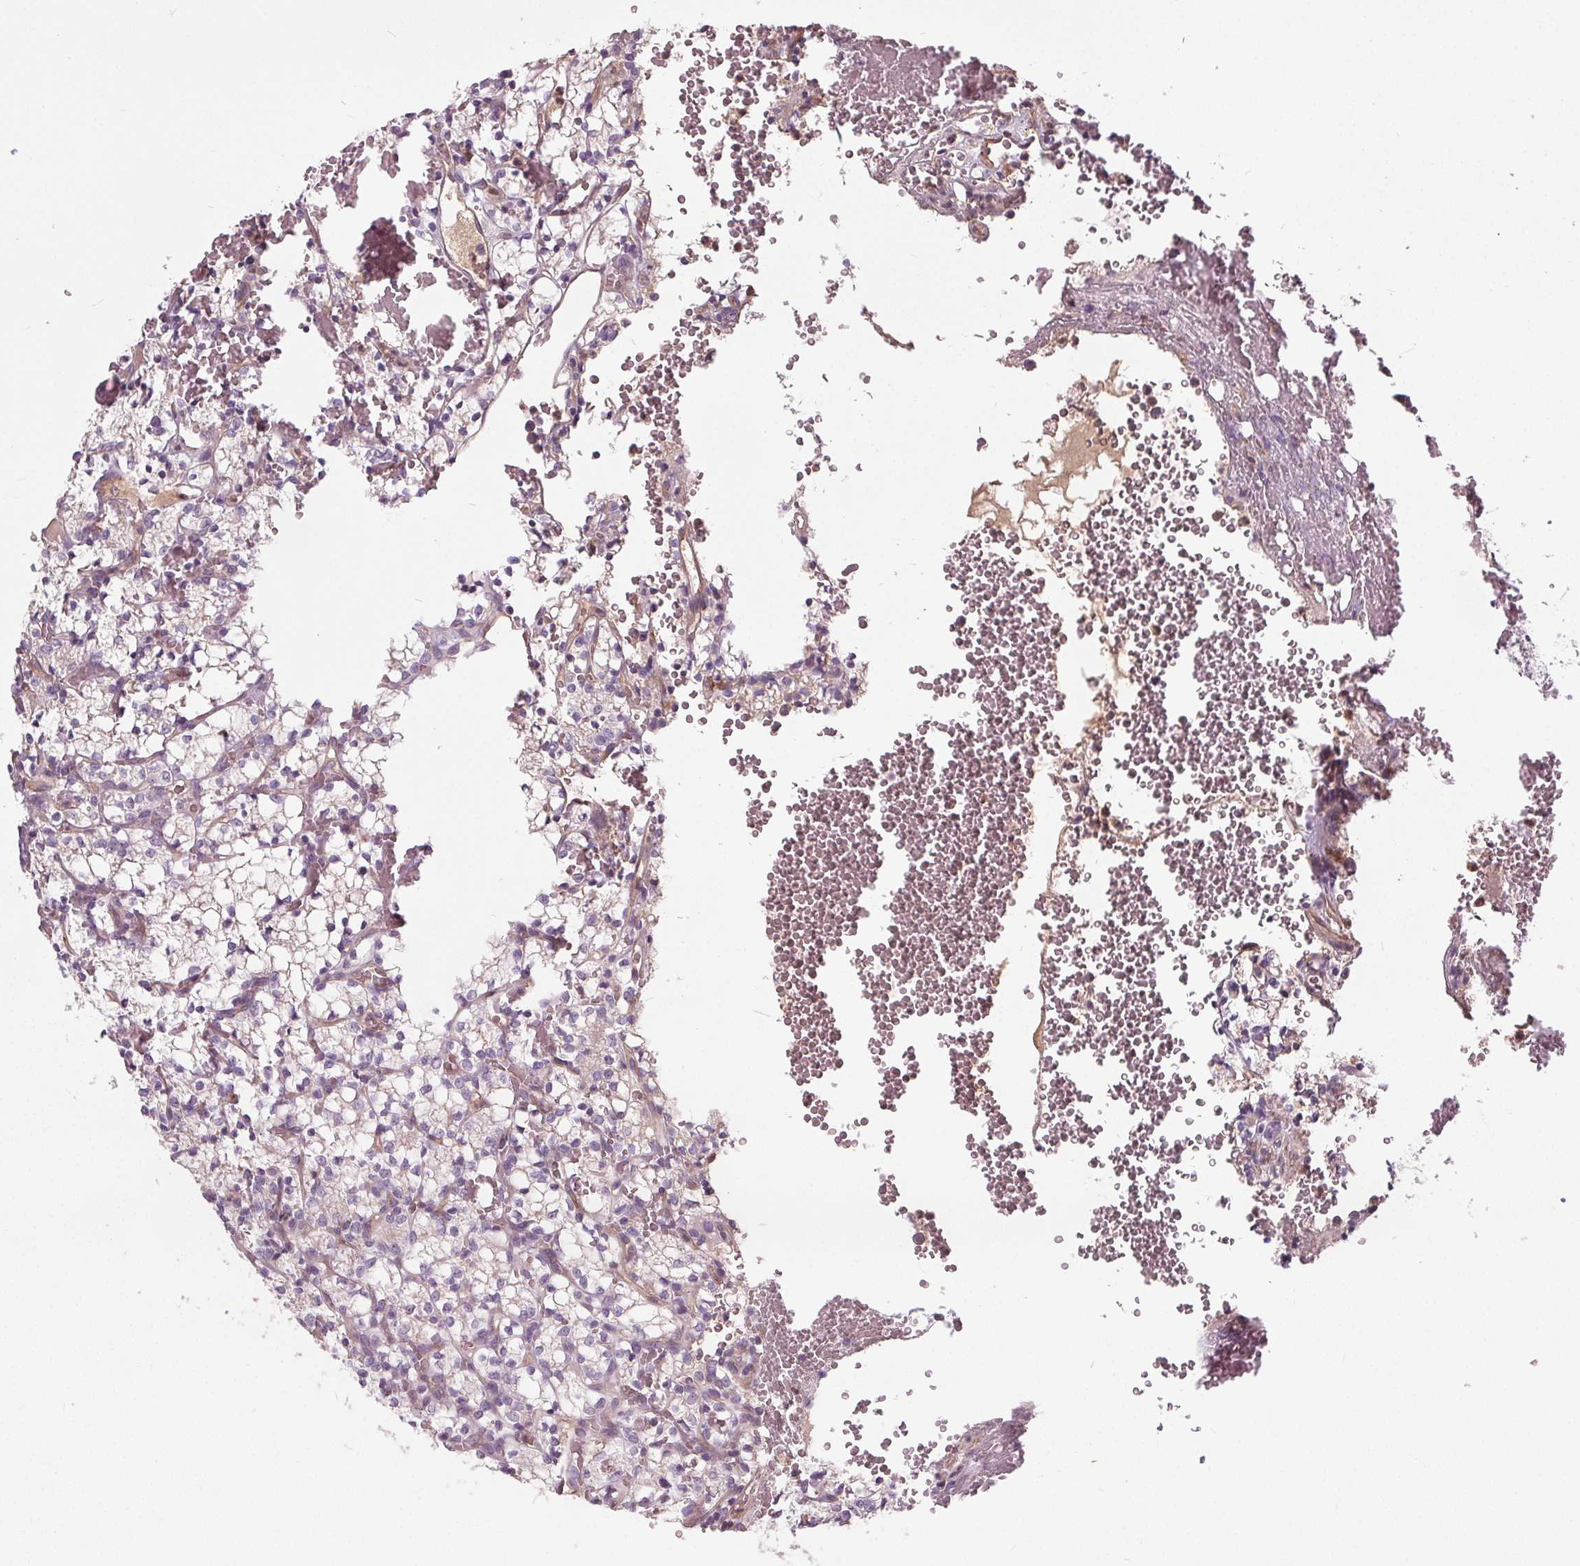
{"staining": {"intensity": "negative", "quantity": "none", "location": "none"}, "tissue": "renal cancer", "cell_type": "Tumor cells", "image_type": "cancer", "snomed": [{"axis": "morphology", "description": "Adenocarcinoma, NOS"}, {"axis": "topography", "description": "Kidney"}], "caption": "This is a micrograph of immunohistochemistry staining of renal cancer, which shows no staining in tumor cells.", "gene": "PDGFD", "patient": {"sex": "female", "age": 69}}